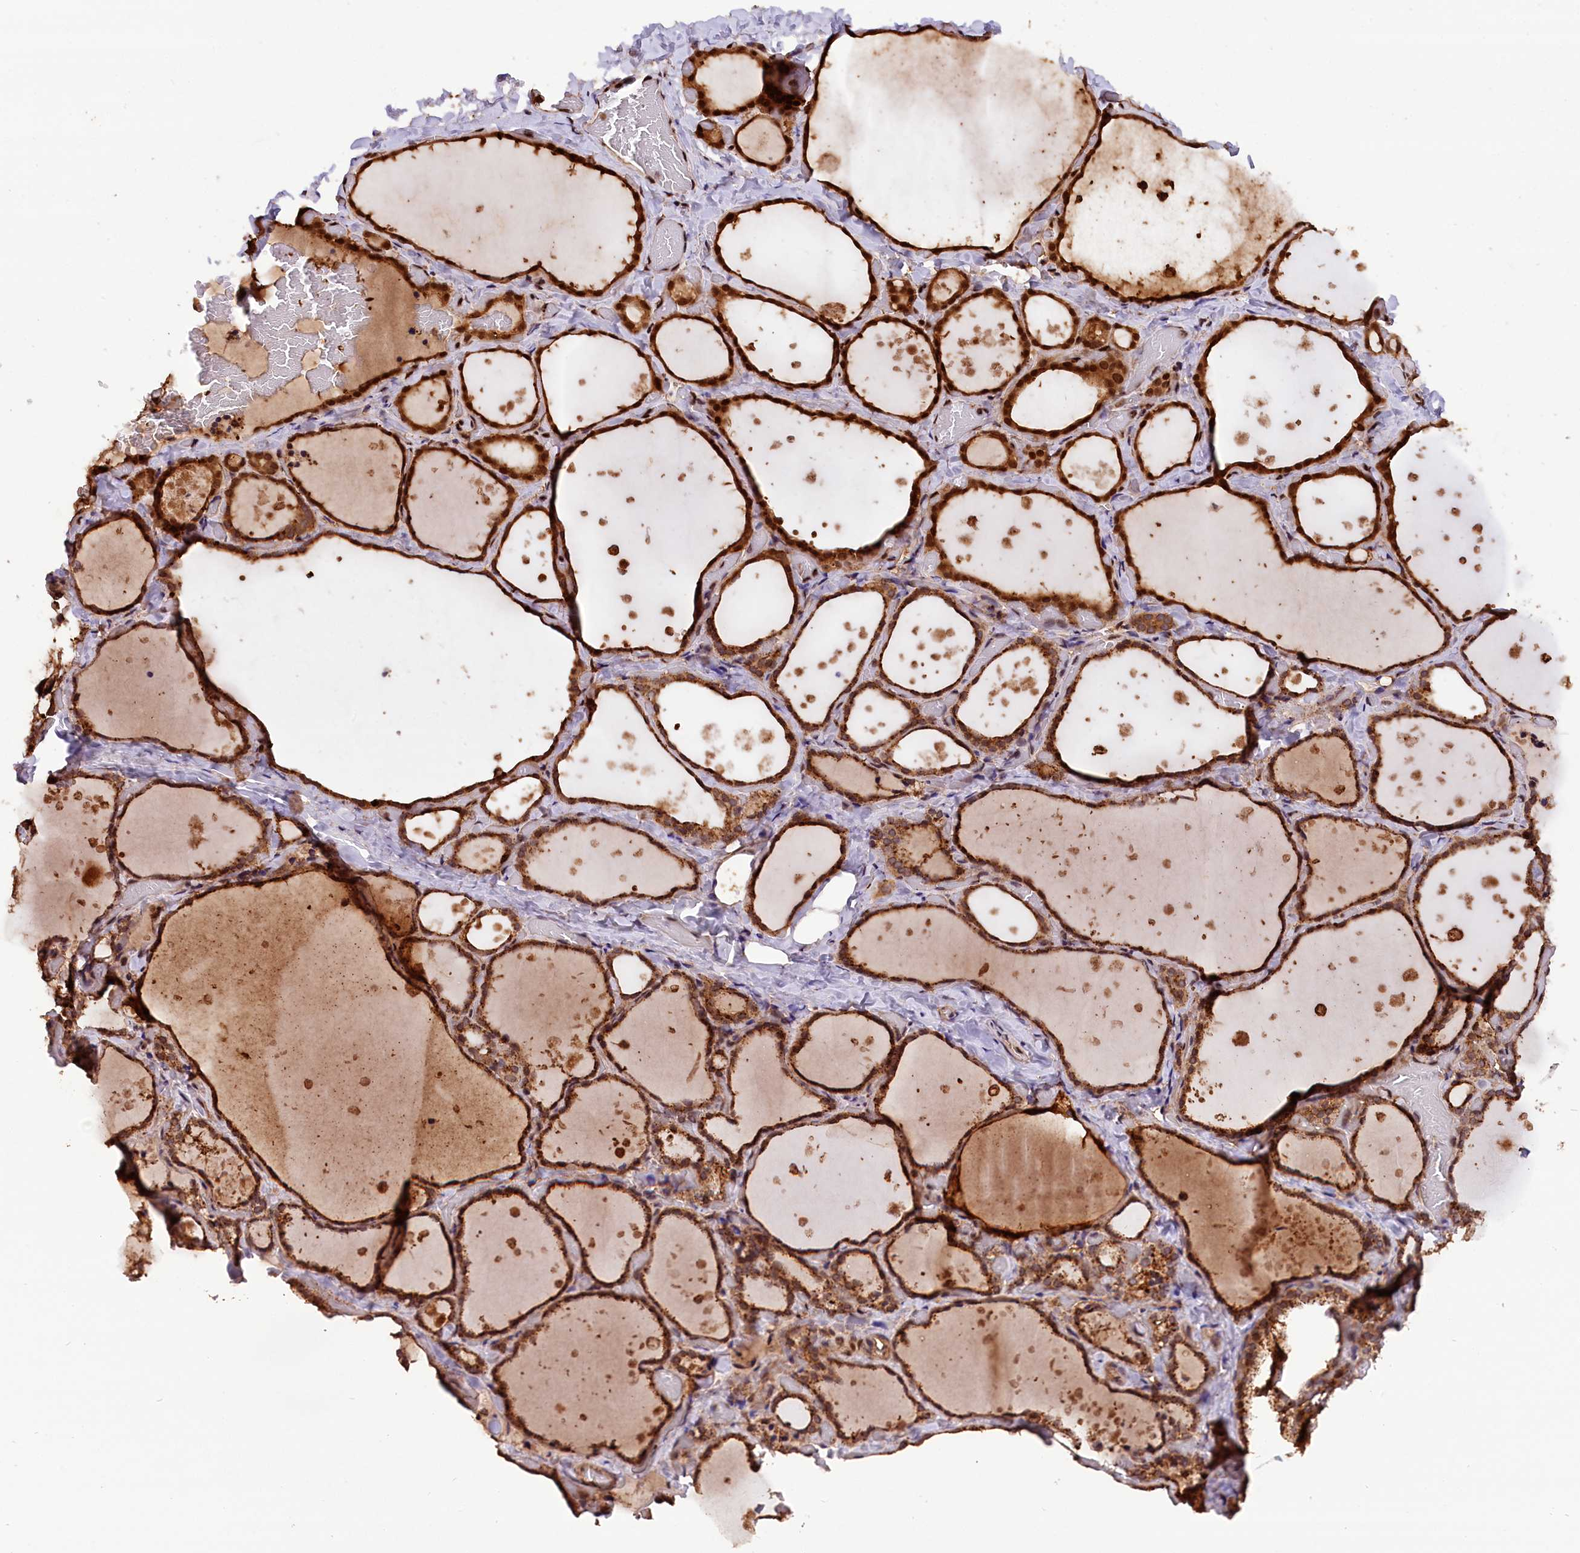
{"staining": {"intensity": "strong", "quantity": ">75%", "location": "cytoplasmic/membranous"}, "tissue": "thyroid gland", "cell_type": "Glandular cells", "image_type": "normal", "snomed": [{"axis": "morphology", "description": "Normal tissue, NOS"}, {"axis": "topography", "description": "Thyroid gland"}], "caption": "IHC micrograph of normal human thyroid gland stained for a protein (brown), which displays high levels of strong cytoplasmic/membranous positivity in approximately >75% of glandular cells.", "gene": "IST1", "patient": {"sex": "female", "age": 44}}